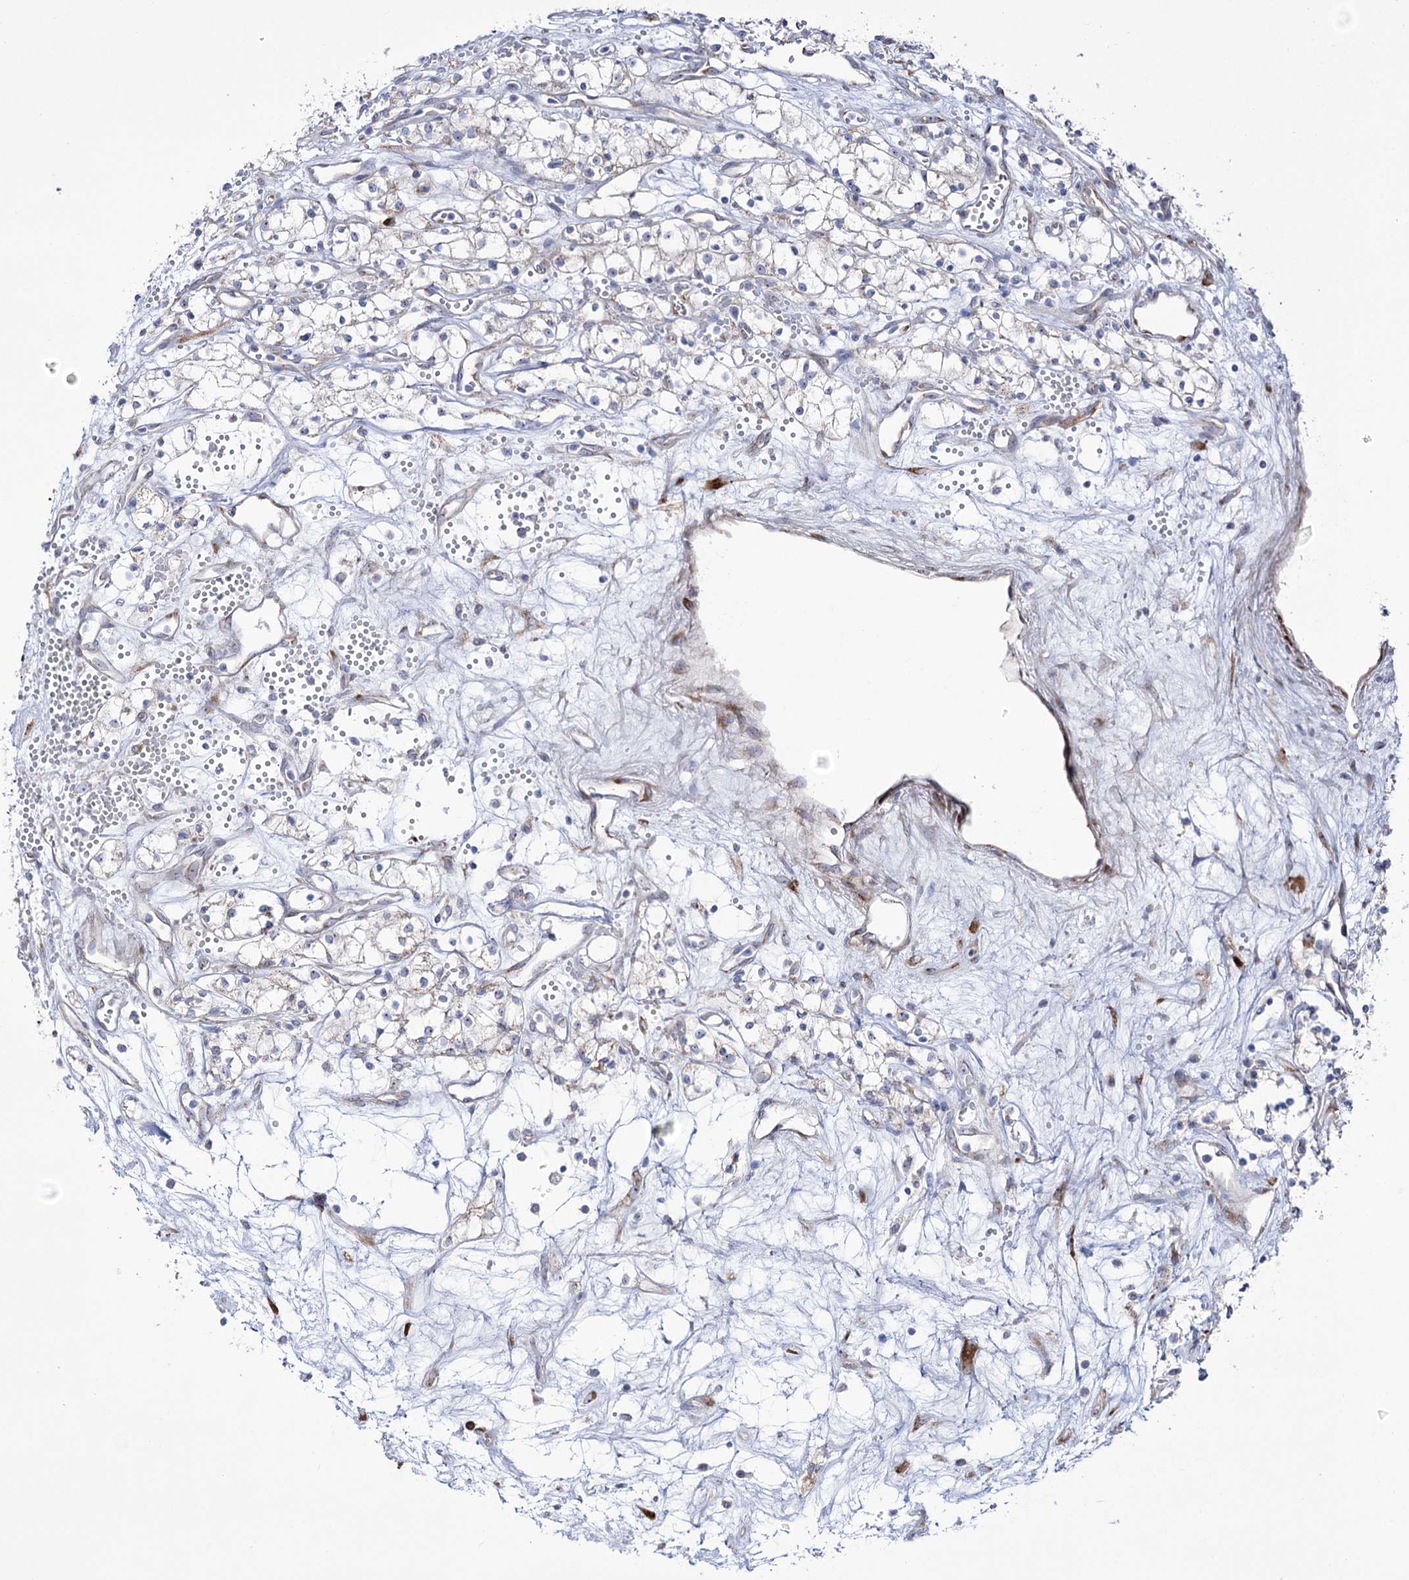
{"staining": {"intensity": "negative", "quantity": "none", "location": "none"}, "tissue": "renal cancer", "cell_type": "Tumor cells", "image_type": "cancer", "snomed": [{"axis": "morphology", "description": "Adenocarcinoma, NOS"}, {"axis": "topography", "description": "Kidney"}], "caption": "IHC photomicrograph of renal cancer stained for a protein (brown), which exhibits no staining in tumor cells.", "gene": "METTL5", "patient": {"sex": "male", "age": 59}}